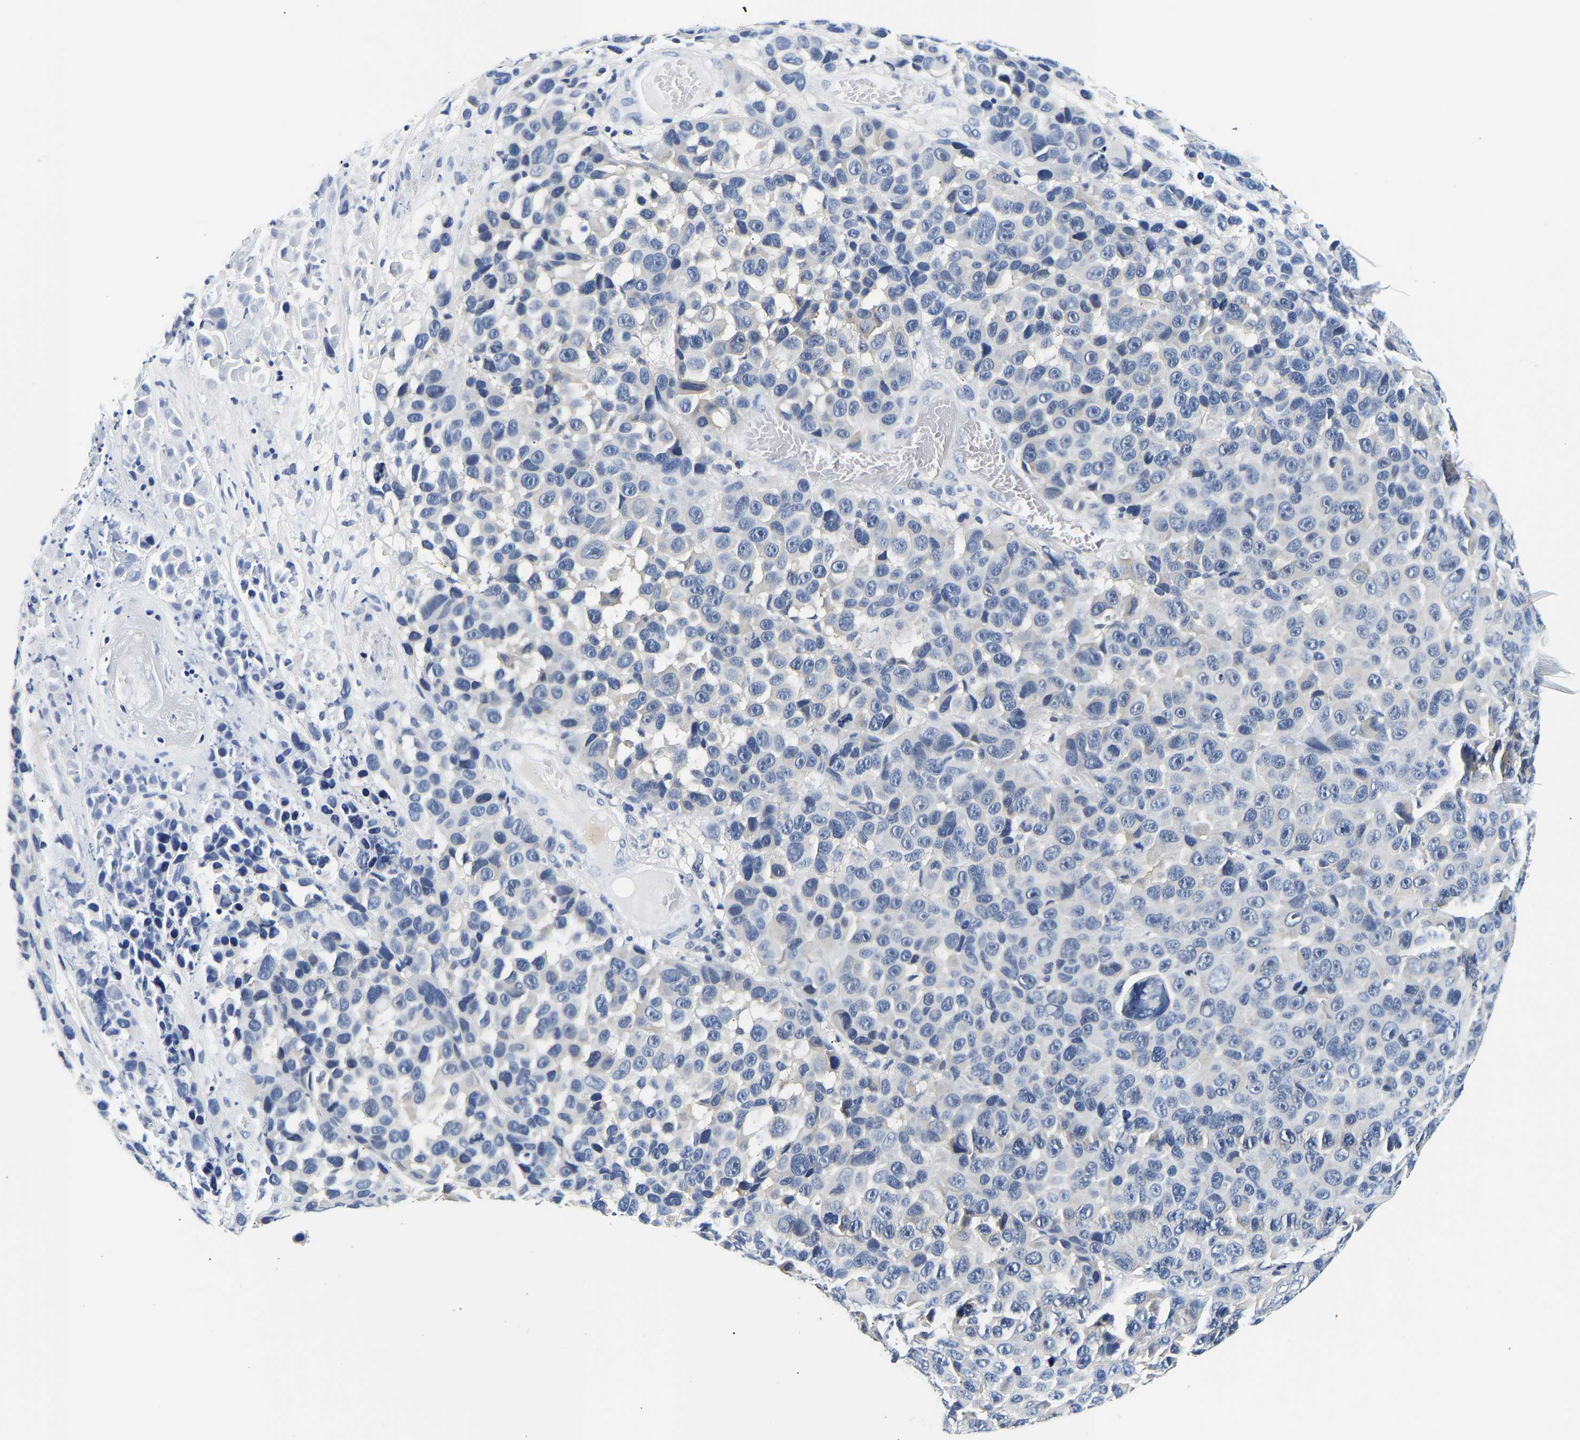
{"staining": {"intensity": "negative", "quantity": "none", "location": "none"}, "tissue": "melanoma", "cell_type": "Tumor cells", "image_type": "cancer", "snomed": [{"axis": "morphology", "description": "Malignant melanoma, NOS"}, {"axis": "topography", "description": "Skin"}], "caption": "Micrograph shows no protein positivity in tumor cells of melanoma tissue.", "gene": "UCHL3", "patient": {"sex": "male", "age": 53}}